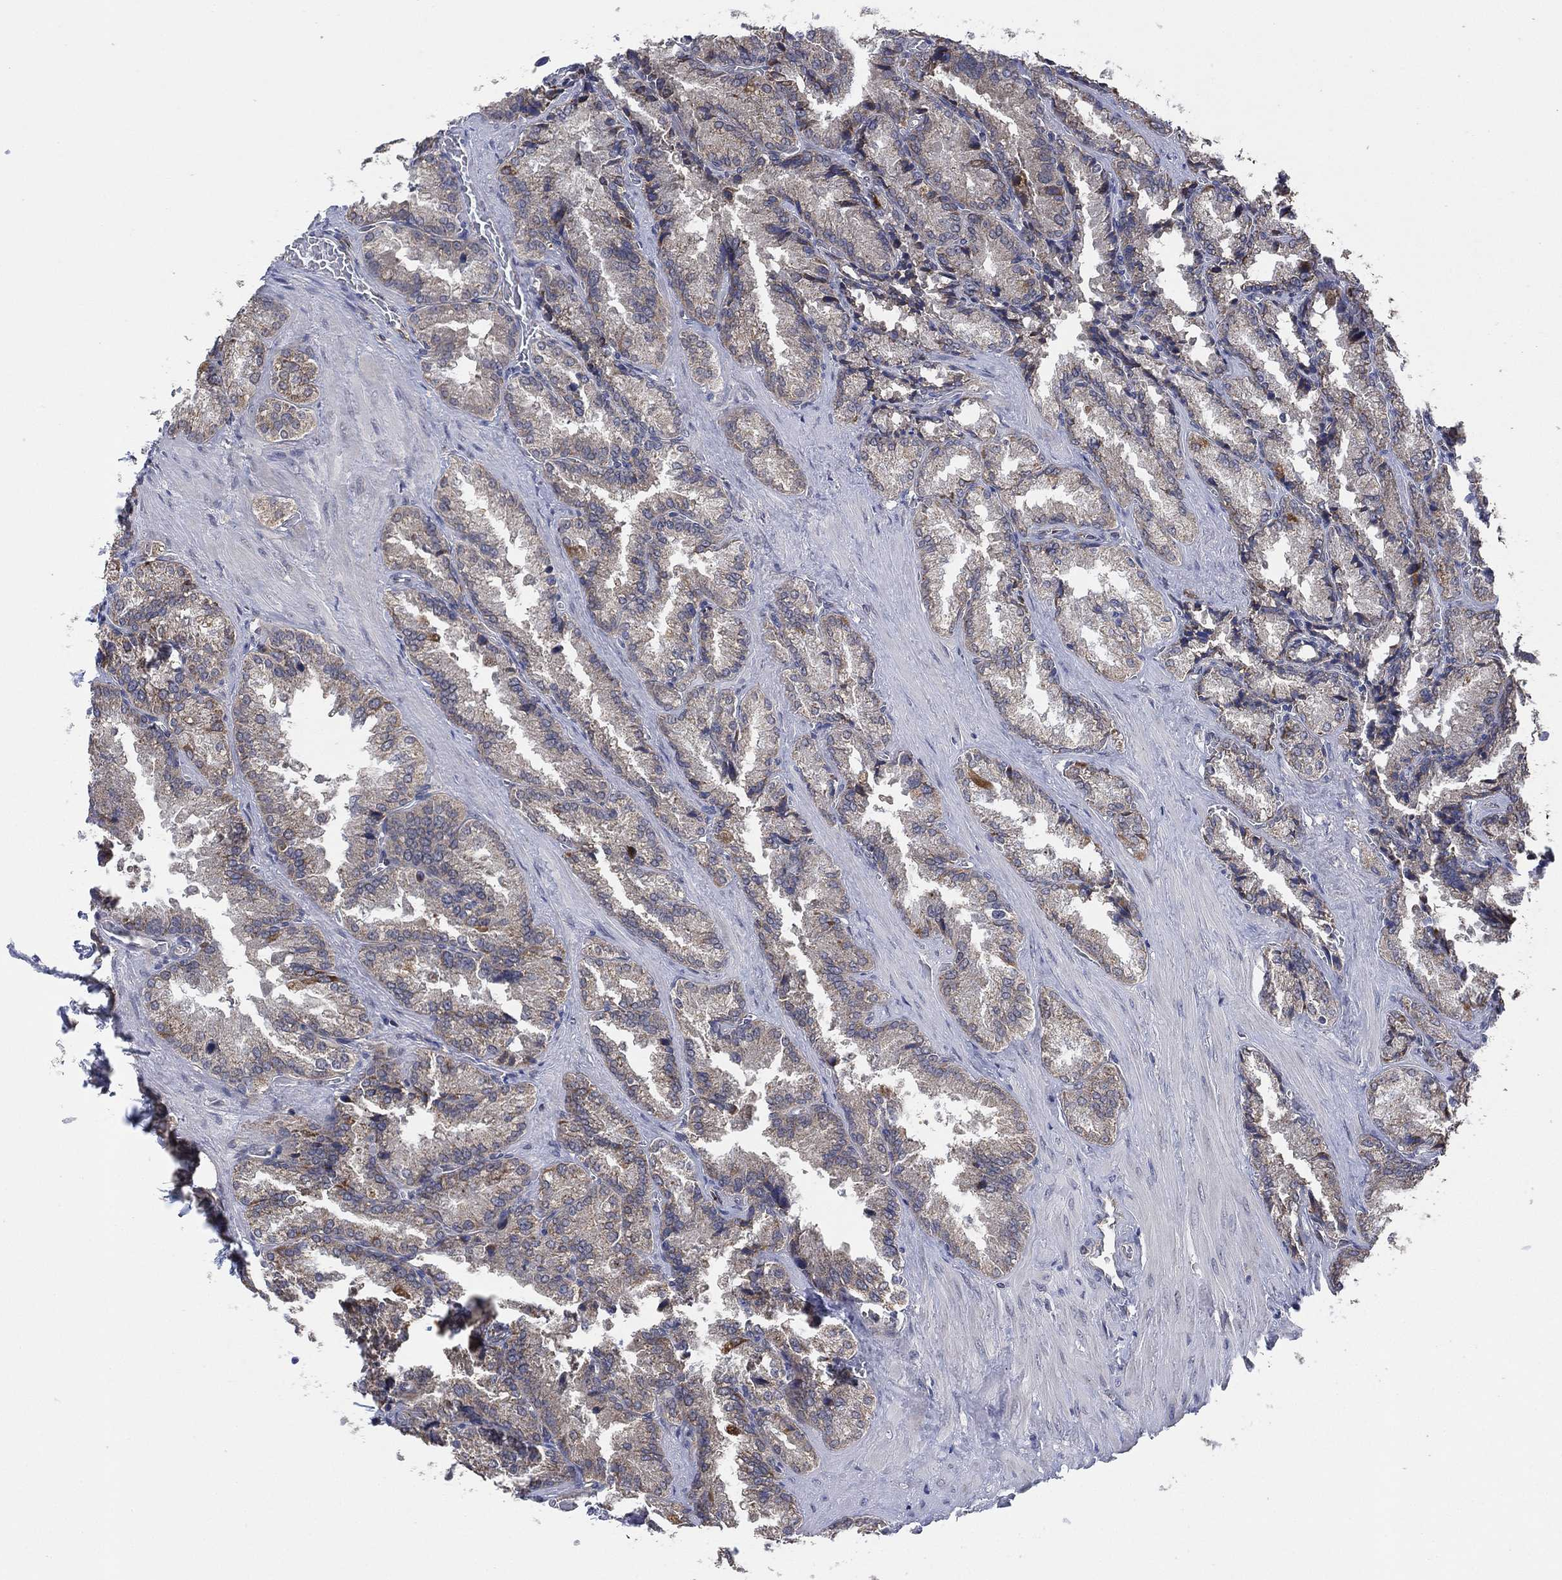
{"staining": {"intensity": "negative", "quantity": "none", "location": "none"}, "tissue": "seminal vesicle", "cell_type": "Glandular cells", "image_type": "normal", "snomed": [{"axis": "morphology", "description": "Normal tissue, NOS"}, {"axis": "topography", "description": "Seminal veicle"}], "caption": "This is an IHC micrograph of normal seminal vesicle. There is no staining in glandular cells.", "gene": "FES", "patient": {"sex": "male", "age": 37}}